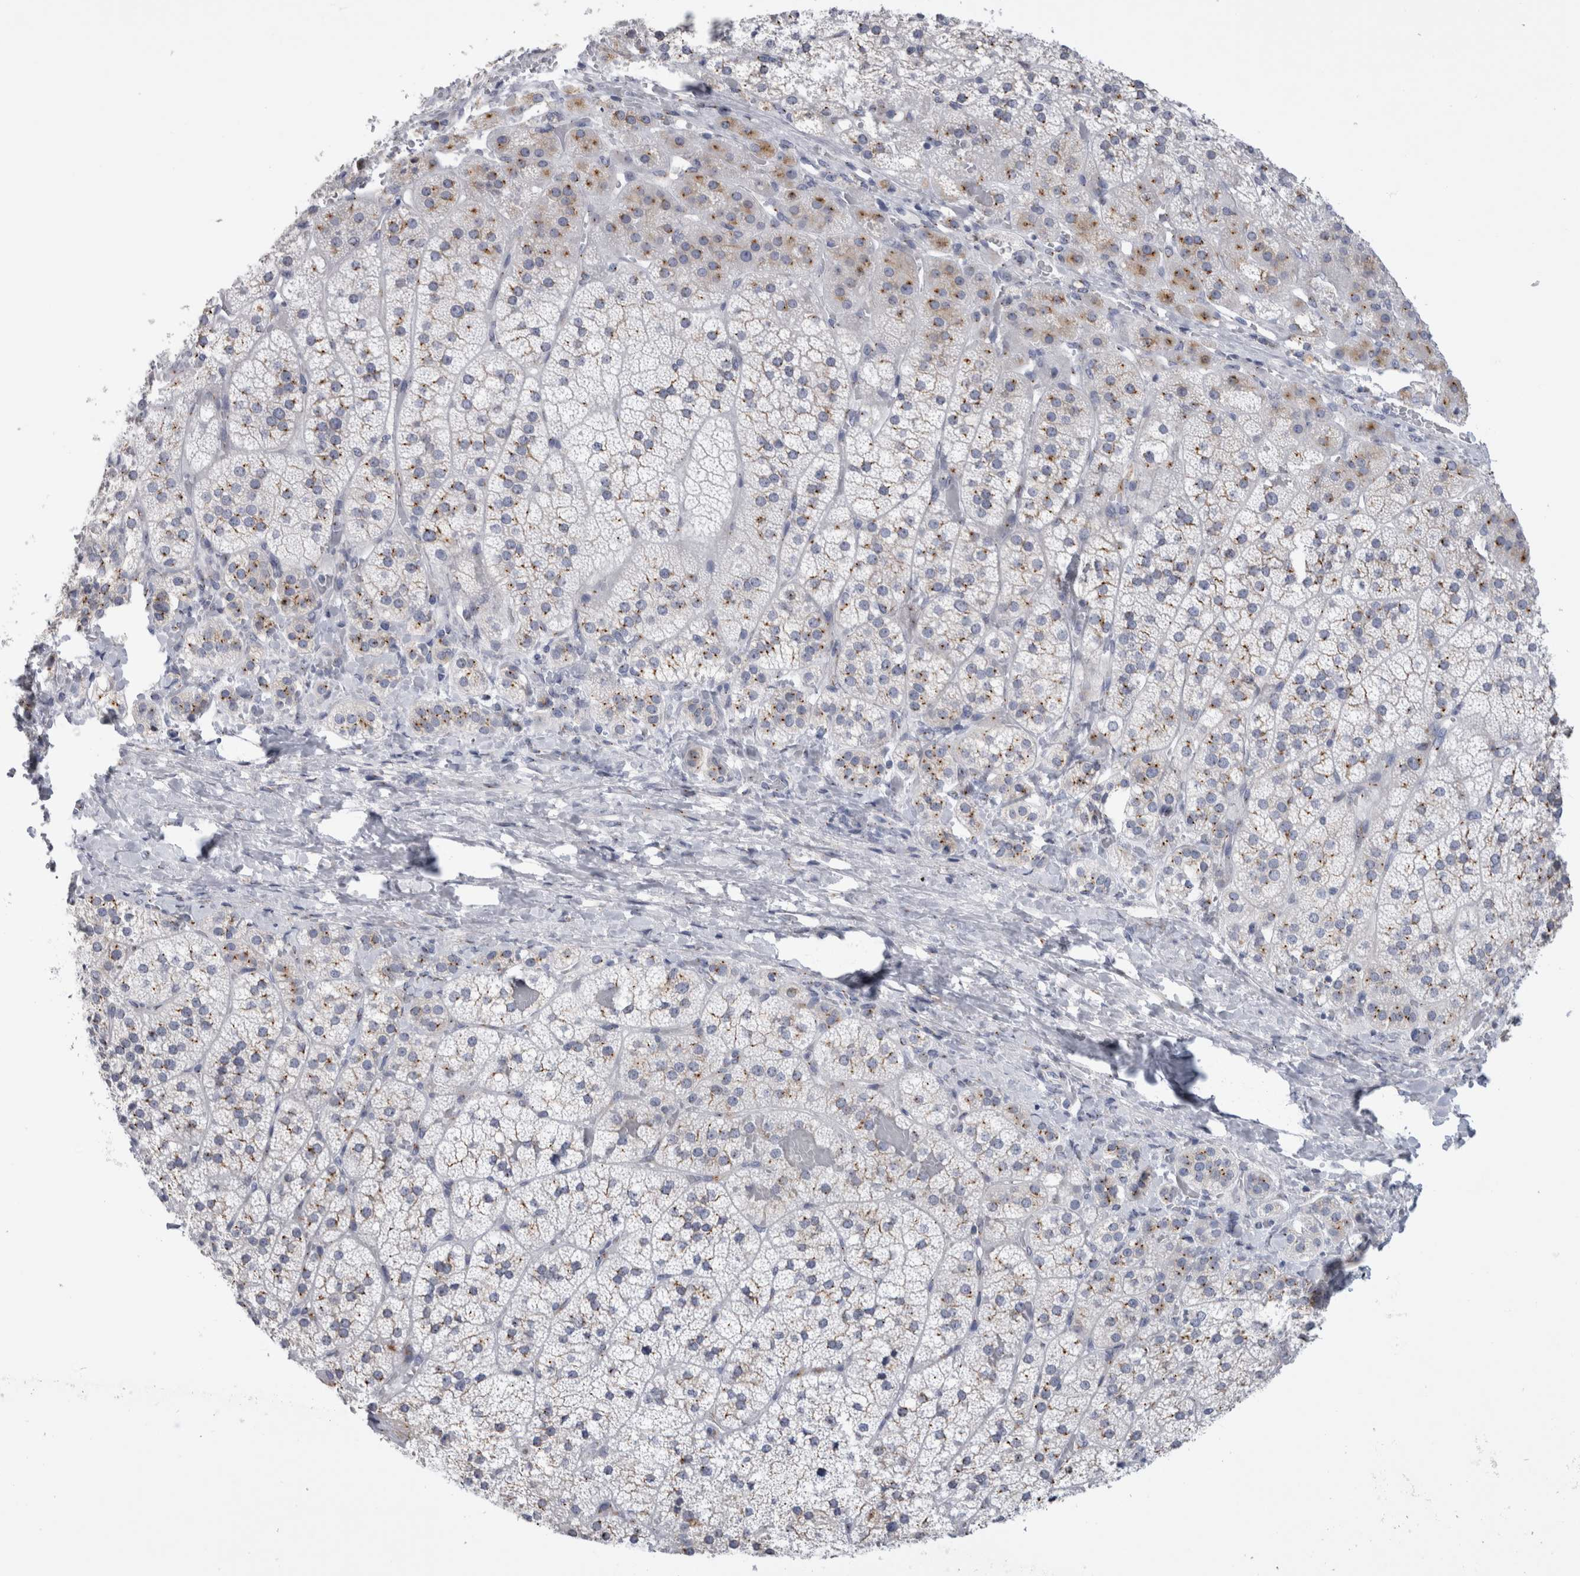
{"staining": {"intensity": "weak", "quantity": ">75%", "location": "cytoplasmic/membranous"}, "tissue": "adrenal gland", "cell_type": "Glandular cells", "image_type": "normal", "snomed": [{"axis": "morphology", "description": "Normal tissue, NOS"}, {"axis": "topography", "description": "Adrenal gland"}], "caption": "IHC of benign adrenal gland displays low levels of weak cytoplasmic/membranous expression in approximately >75% of glandular cells.", "gene": "AKAP9", "patient": {"sex": "female", "age": 44}}